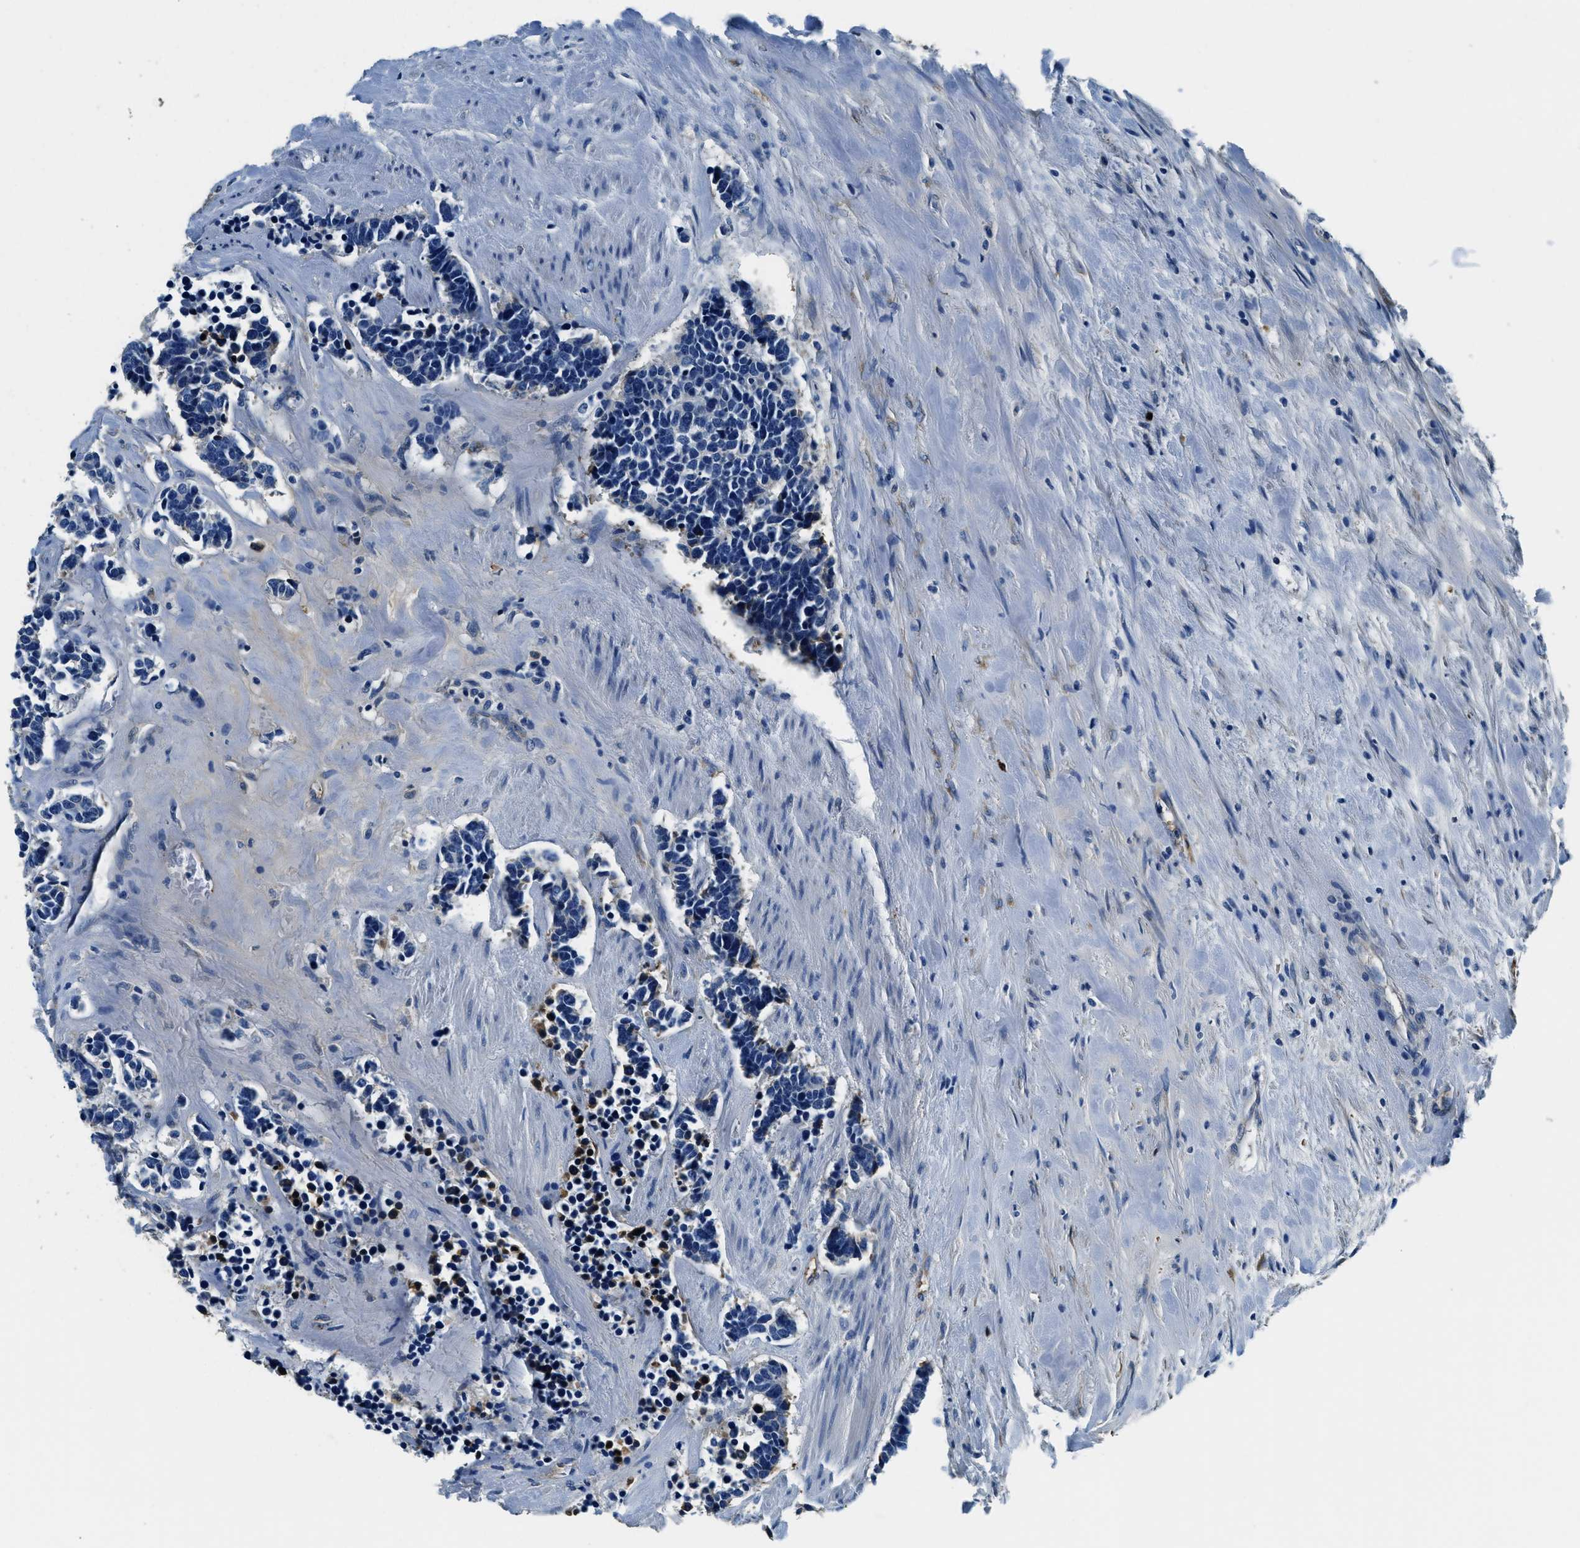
{"staining": {"intensity": "negative", "quantity": "none", "location": "none"}, "tissue": "carcinoid", "cell_type": "Tumor cells", "image_type": "cancer", "snomed": [{"axis": "morphology", "description": "Carcinoma, NOS"}, {"axis": "morphology", "description": "Carcinoid, malignant, NOS"}, {"axis": "topography", "description": "Urinary bladder"}], "caption": "Carcinoid was stained to show a protein in brown. There is no significant positivity in tumor cells.", "gene": "TMEM186", "patient": {"sex": "male", "age": 57}}